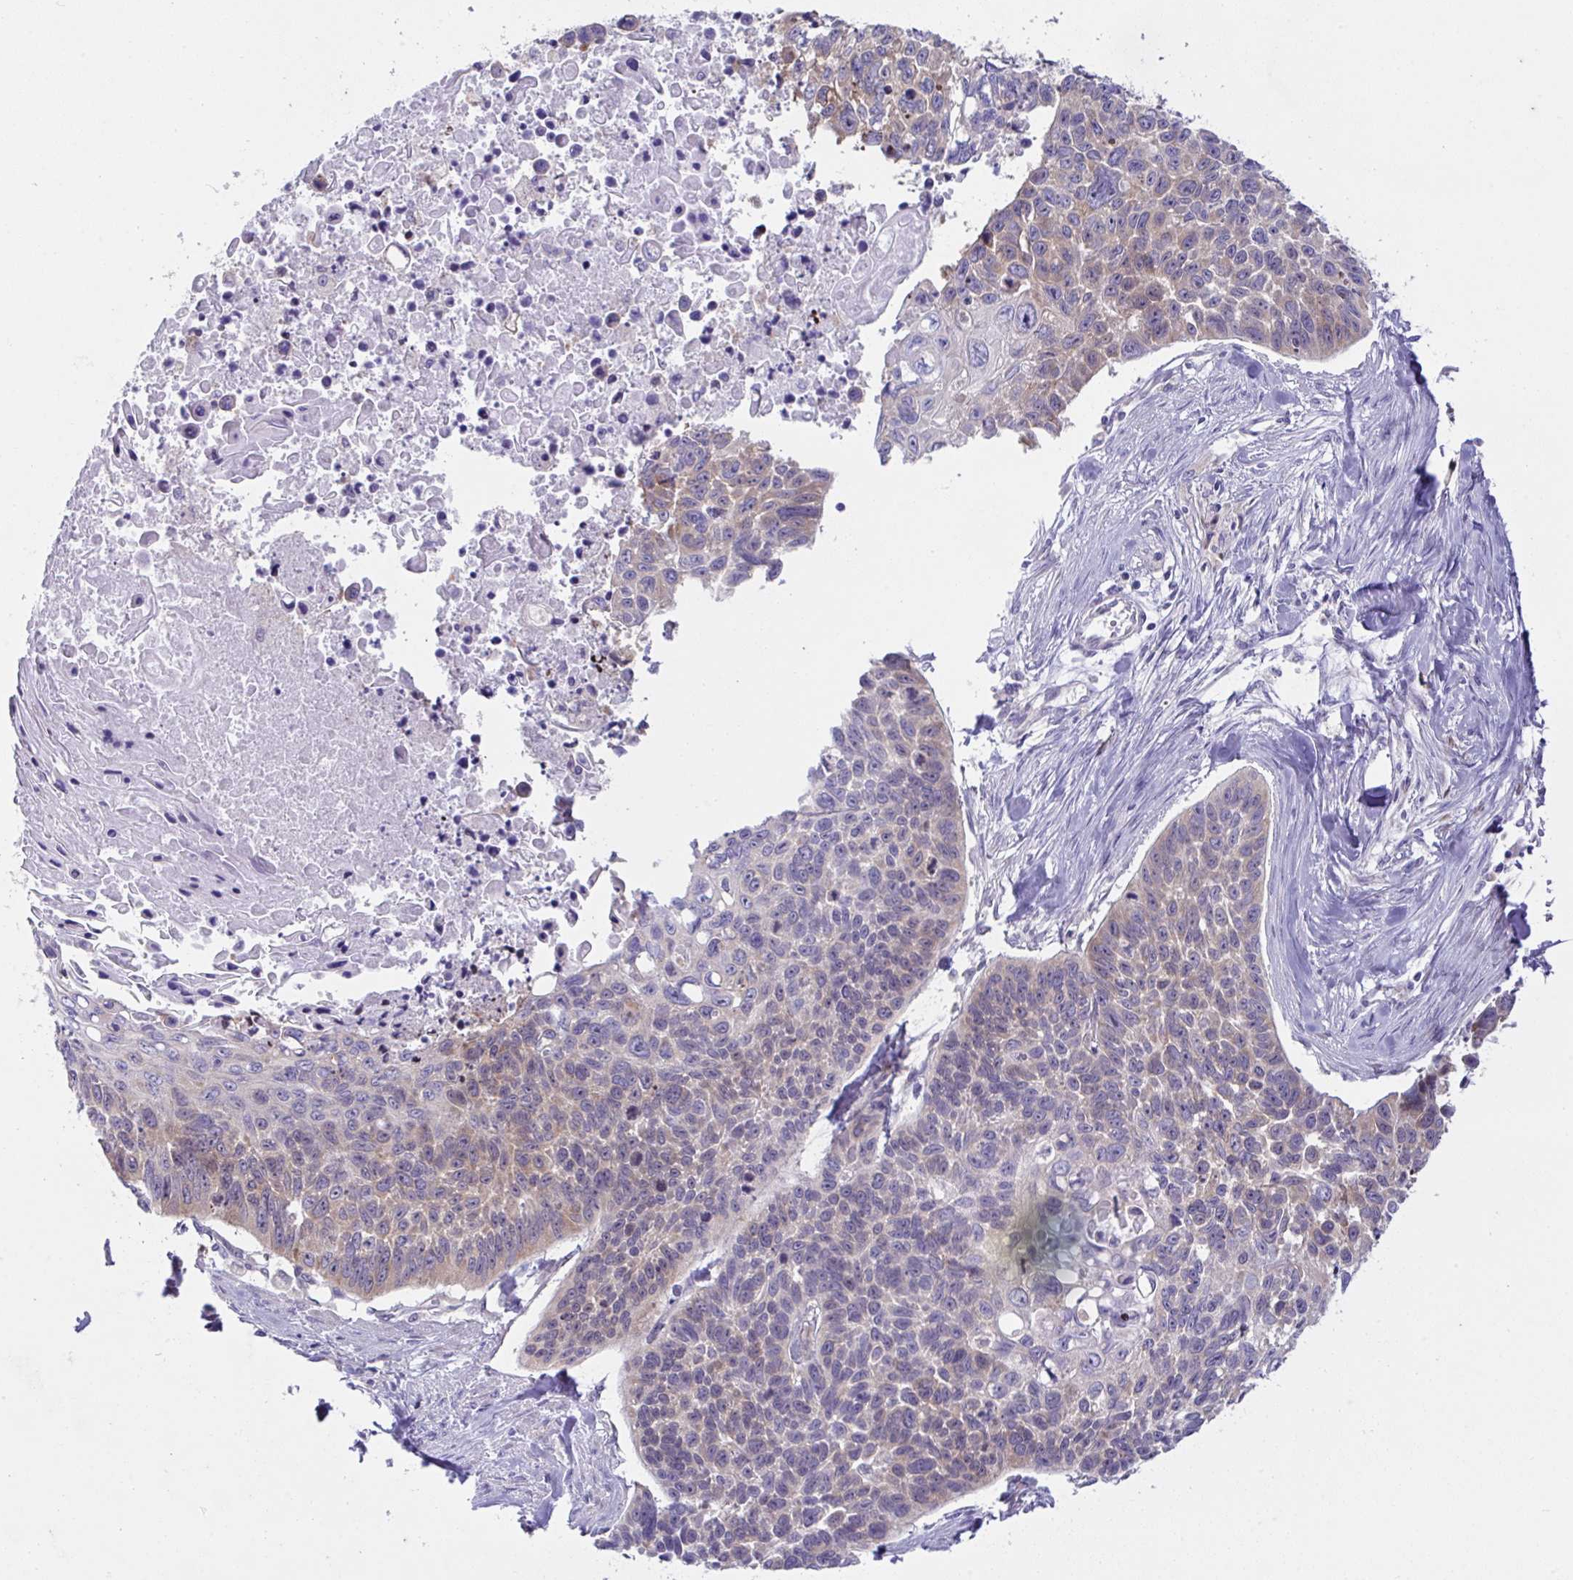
{"staining": {"intensity": "weak", "quantity": "25%-75%", "location": "cytoplasmic/membranous"}, "tissue": "lung cancer", "cell_type": "Tumor cells", "image_type": "cancer", "snomed": [{"axis": "morphology", "description": "Squamous cell carcinoma, NOS"}, {"axis": "topography", "description": "Lung"}], "caption": "Human lung cancer stained with a brown dye reveals weak cytoplasmic/membranous positive expression in approximately 25%-75% of tumor cells.", "gene": "FAU", "patient": {"sex": "male", "age": 62}}